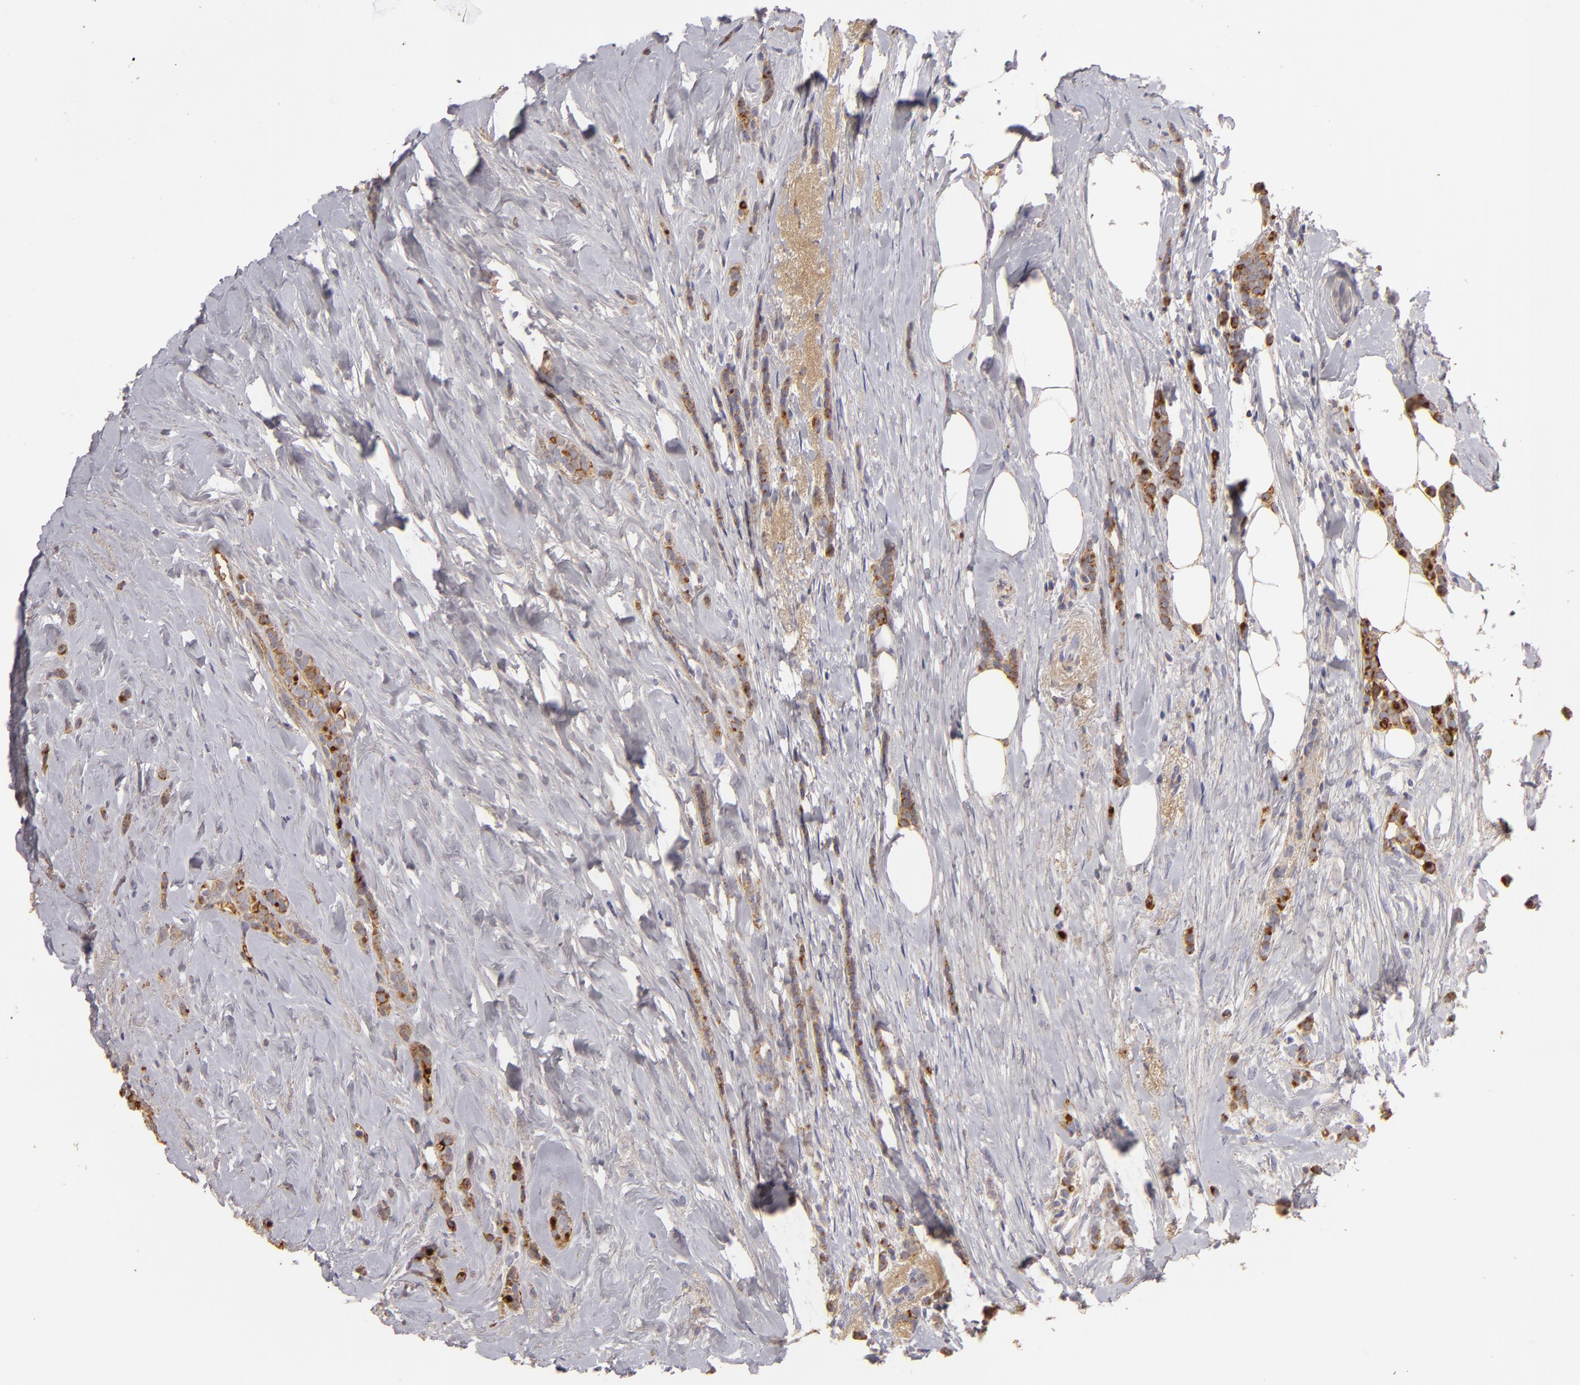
{"staining": {"intensity": "moderate", "quantity": ">75%", "location": "cytoplasmic/membranous"}, "tissue": "breast cancer", "cell_type": "Tumor cells", "image_type": "cancer", "snomed": [{"axis": "morphology", "description": "Lobular carcinoma"}, {"axis": "topography", "description": "Breast"}], "caption": "Moderate cytoplasmic/membranous positivity is present in about >75% of tumor cells in breast cancer.", "gene": "CFB", "patient": {"sex": "female", "age": 56}}